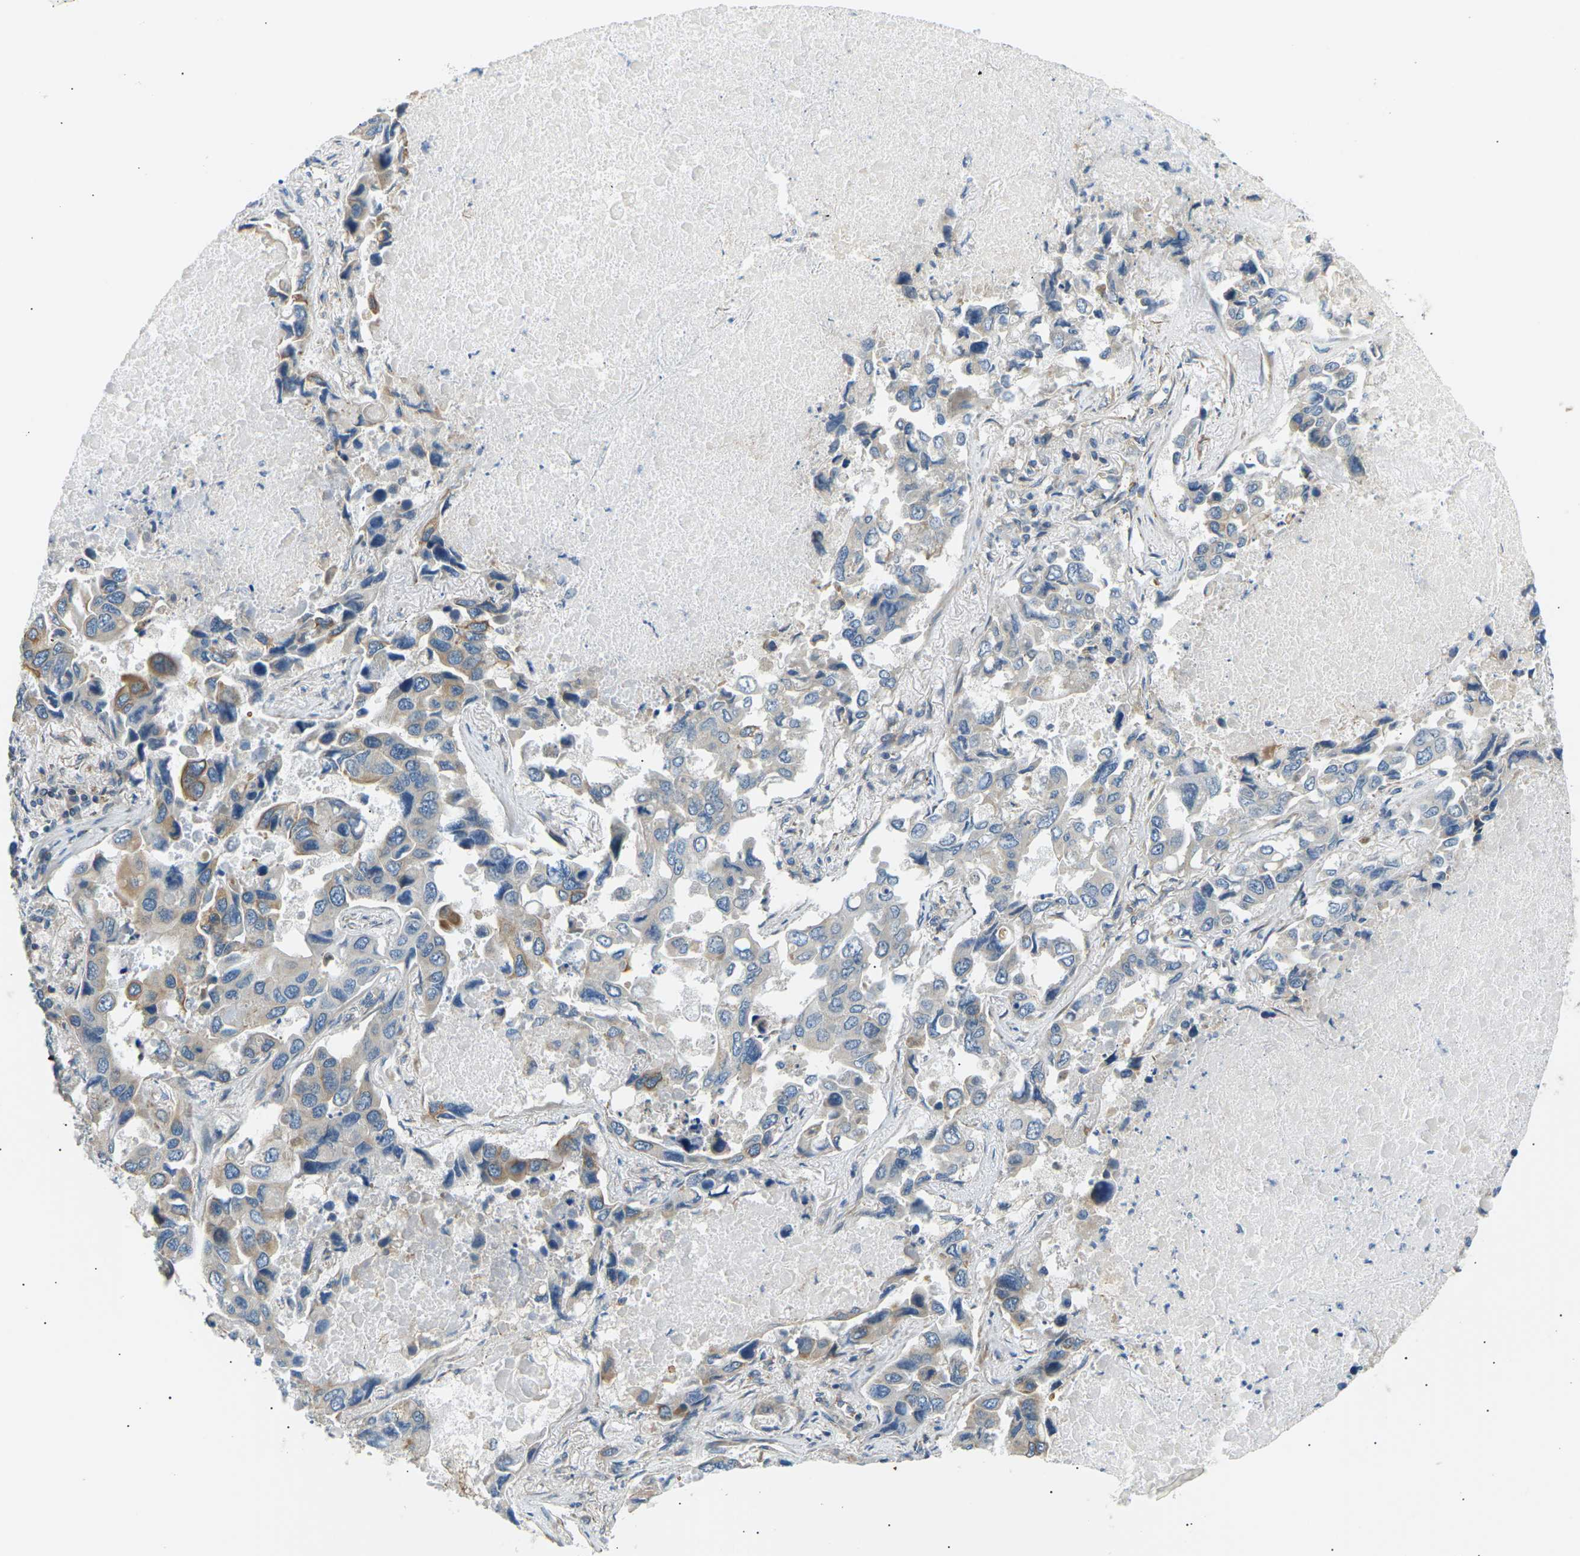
{"staining": {"intensity": "moderate", "quantity": "<25%", "location": "cytoplasmic/membranous"}, "tissue": "lung cancer", "cell_type": "Tumor cells", "image_type": "cancer", "snomed": [{"axis": "morphology", "description": "Adenocarcinoma, NOS"}, {"axis": "topography", "description": "Lung"}], "caption": "Adenocarcinoma (lung) stained with immunohistochemistry (IHC) exhibits moderate cytoplasmic/membranous staining in approximately <25% of tumor cells. The protein of interest is shown in brown color, while the nuclei are stained blue.", "gene": "TBC1D8", "patient": {"sex": "male", "age": 64}}